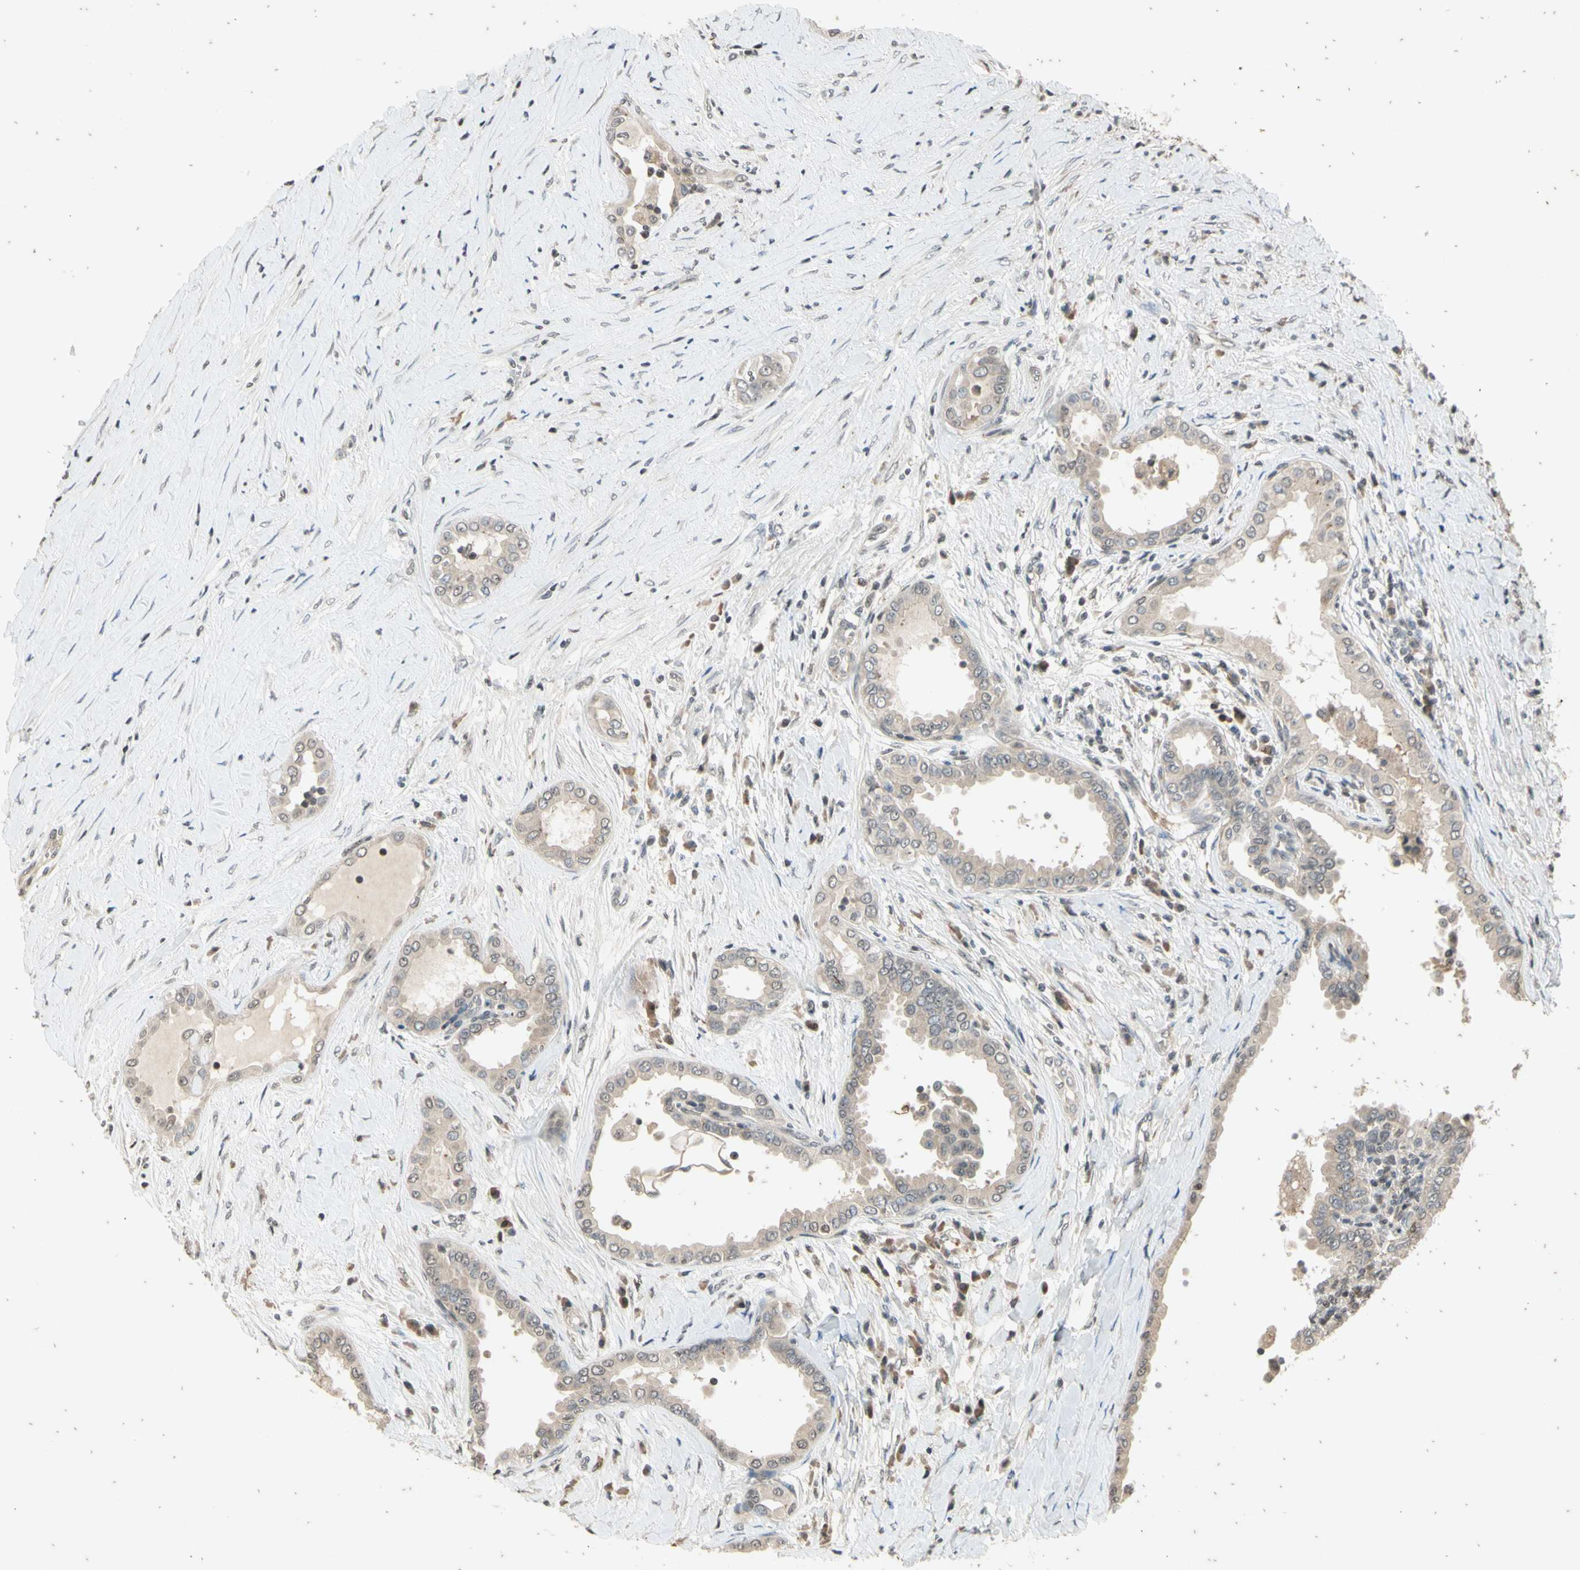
{"staining": {"intensity": "weak", "quantity": ">75%", "location": "cytoplasmic/membranous"}, "tissue": "thyroid cancer", "cell_type": "Tumor cells", "image_type": "cancer", "snomed": [{"axis": "morphology", "description": "Papillary adenocarcinoma, NOS"}, {"axis": "topography", "description": "Thyroid gland"}], "caption": "Protein expression analysis of human papillary adenocarcinoma (thyroid) reveals weak cytoplasmic/membranous staining in approximately >75% of tumor cells.", "gene": "EFNB2", "patient": {"sex": "male", "age": 33}}